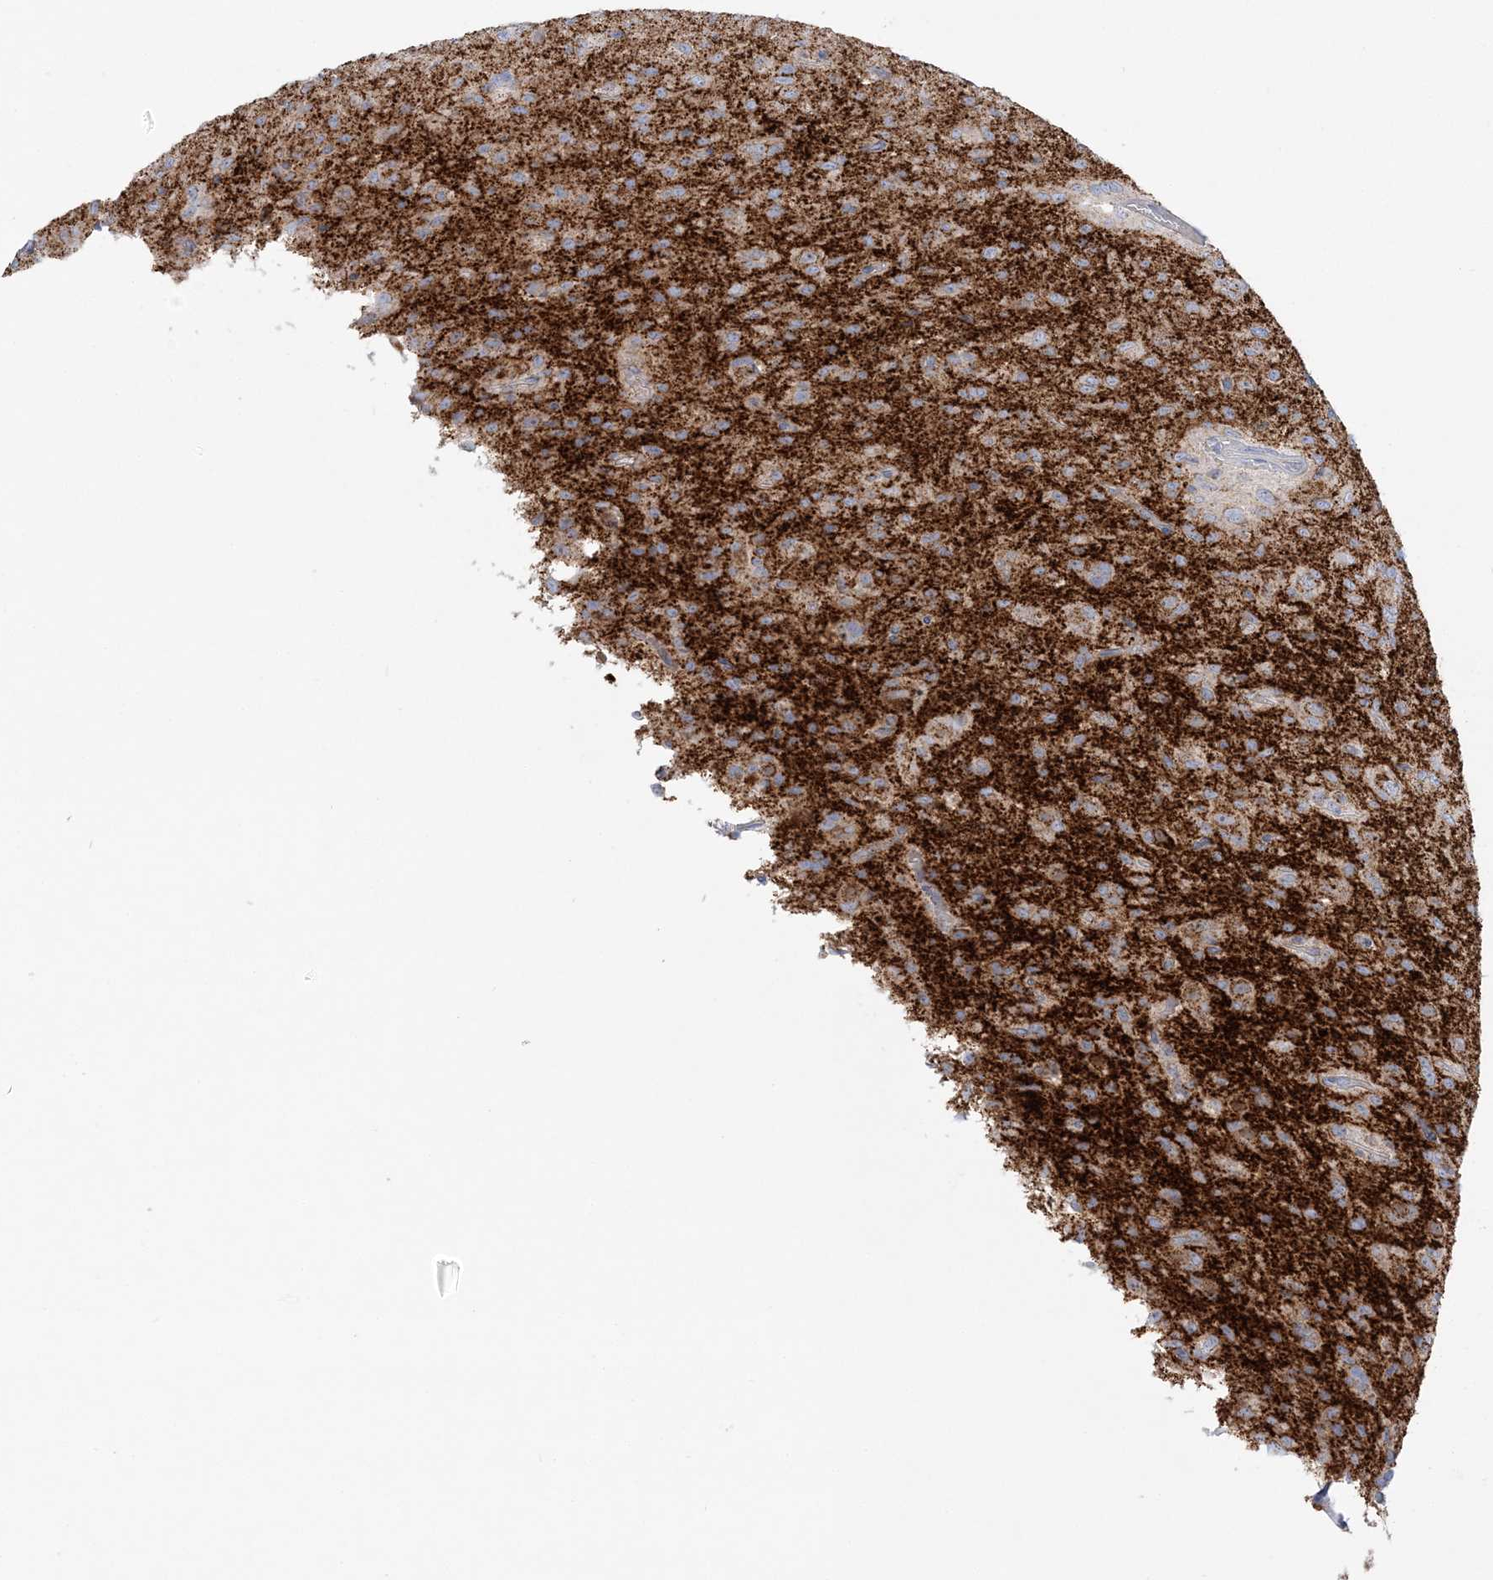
{"staining": {"intensity": "moderate", "quantity": "25%-75%", "location": "cytoplasmic/membranous"}, "tissue": "glioma", "cell_type": "Tumor cells", "image_type": "cancer", "snomed": [{"axis": "morphology", "description": "Glioma, malignant, High grade"}, {"axis": "topography", "description": "Brain"}], "caption": "A photomicrograph of malignant glioma (high-grade) stained for a protein displays moderate cytoplasmic/membranous brown staining in tumor cells. The staining is performed using DAB brown chromogen to label protein expression. The nuclei are counter-stained blue using hematoxylin.", "gene": "TBC1D14", "patient": {"sex": "female", "age": 59}}